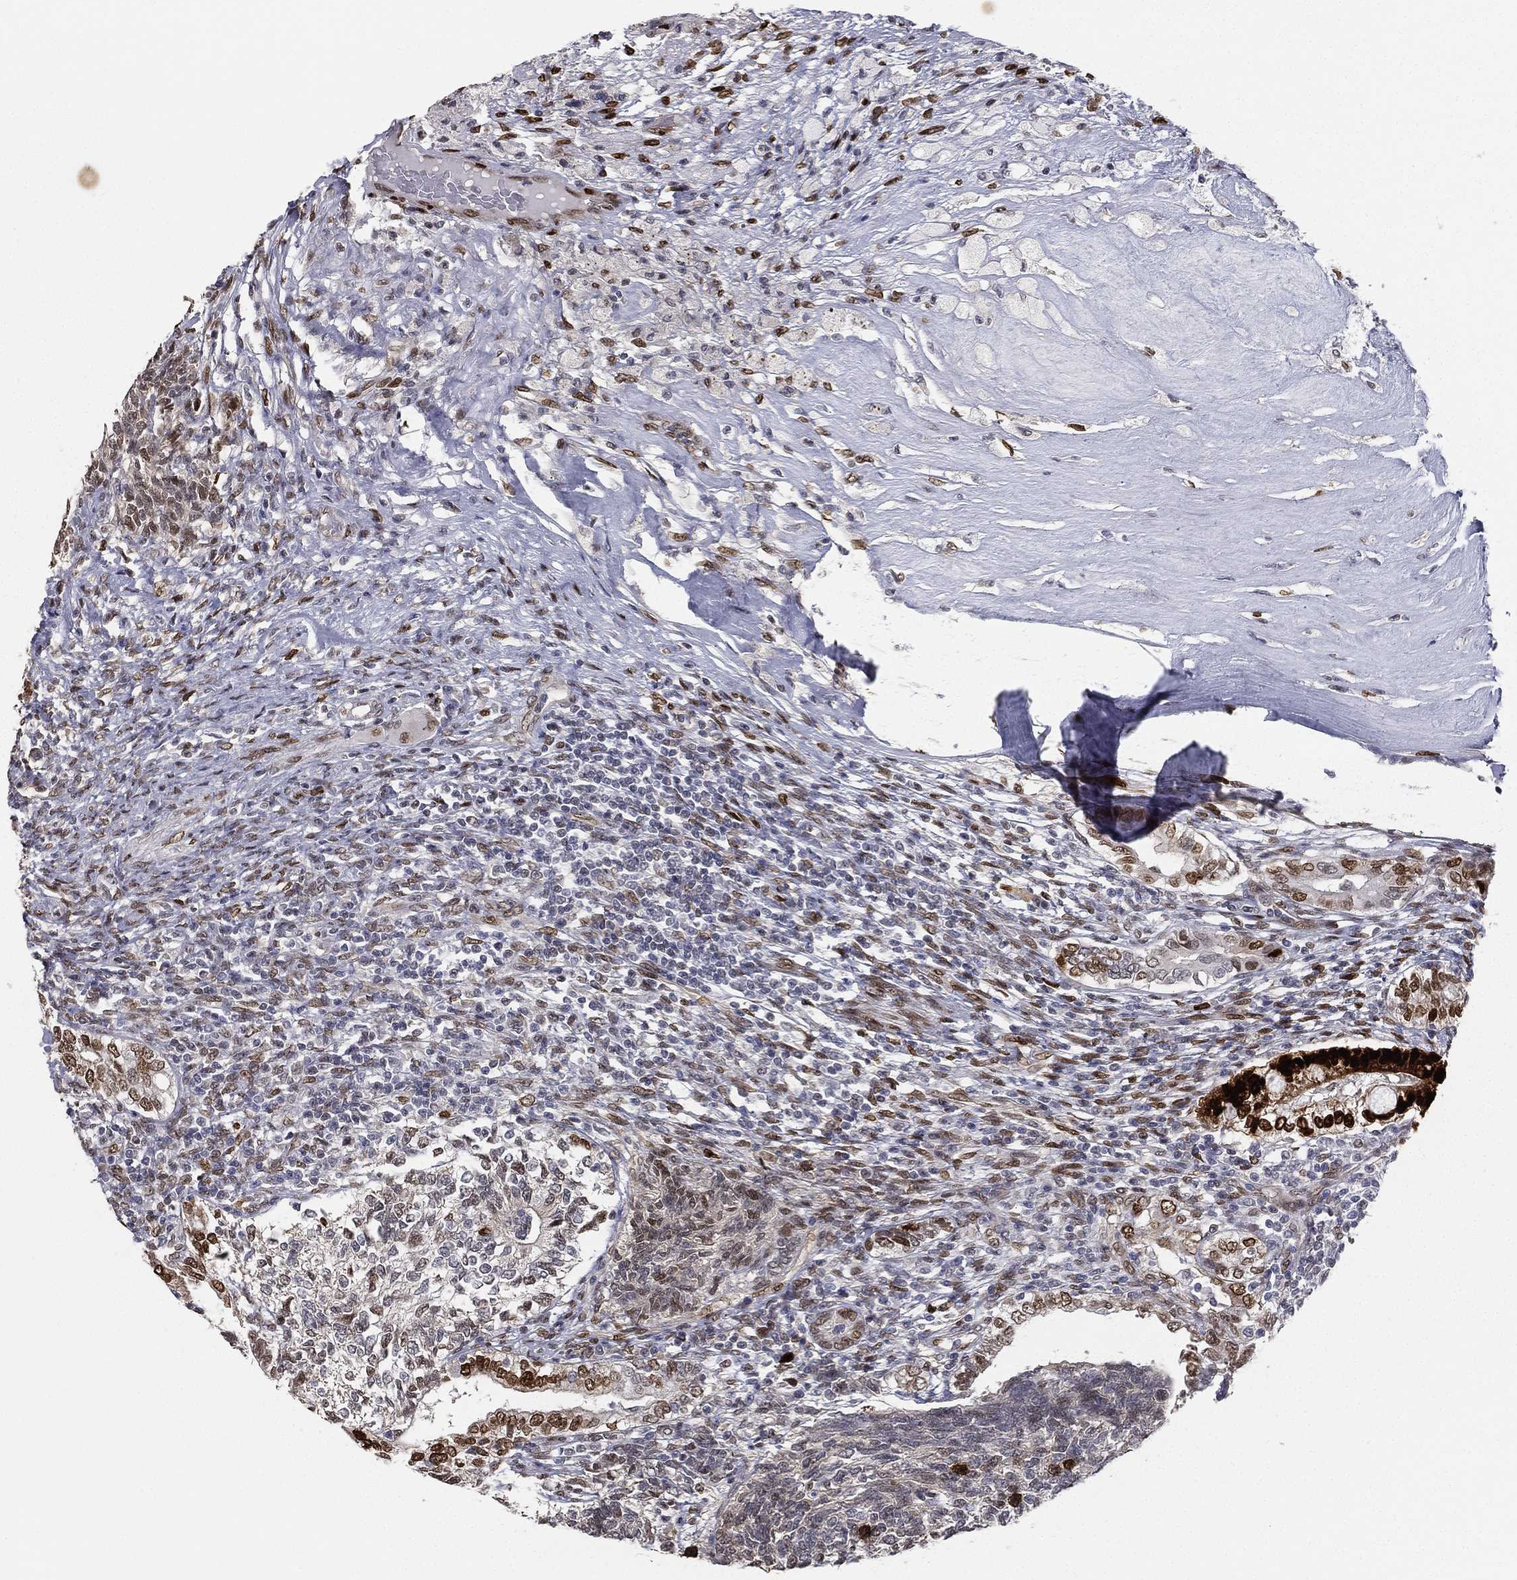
{"staining": {"intensity": "strong", "quantity": "25%-75%", "location": "nuclear"}, "tissue": "testis cancer", "cell_type": "Tumor cells", "image_type": "cancer", "snomed": [{"axis": "morphology", "description": "Seminoma, NOS"}, {"axis": "morphology", "description": "Carcinoma, Embryonal, NOS"}, {"axis": "topography", "description": "Testis"}], "caption": "Immunohistochemistry image of neoplastic tissue: human embryonal carcinoma (testis) stained using IHC displays high levels of strong protein expression localized specifically in the nuclear of tumor cells, appearing as a nuclear brown color.", "gene": "LMNB1", "patient": {"sex": "male", "age": 41}}